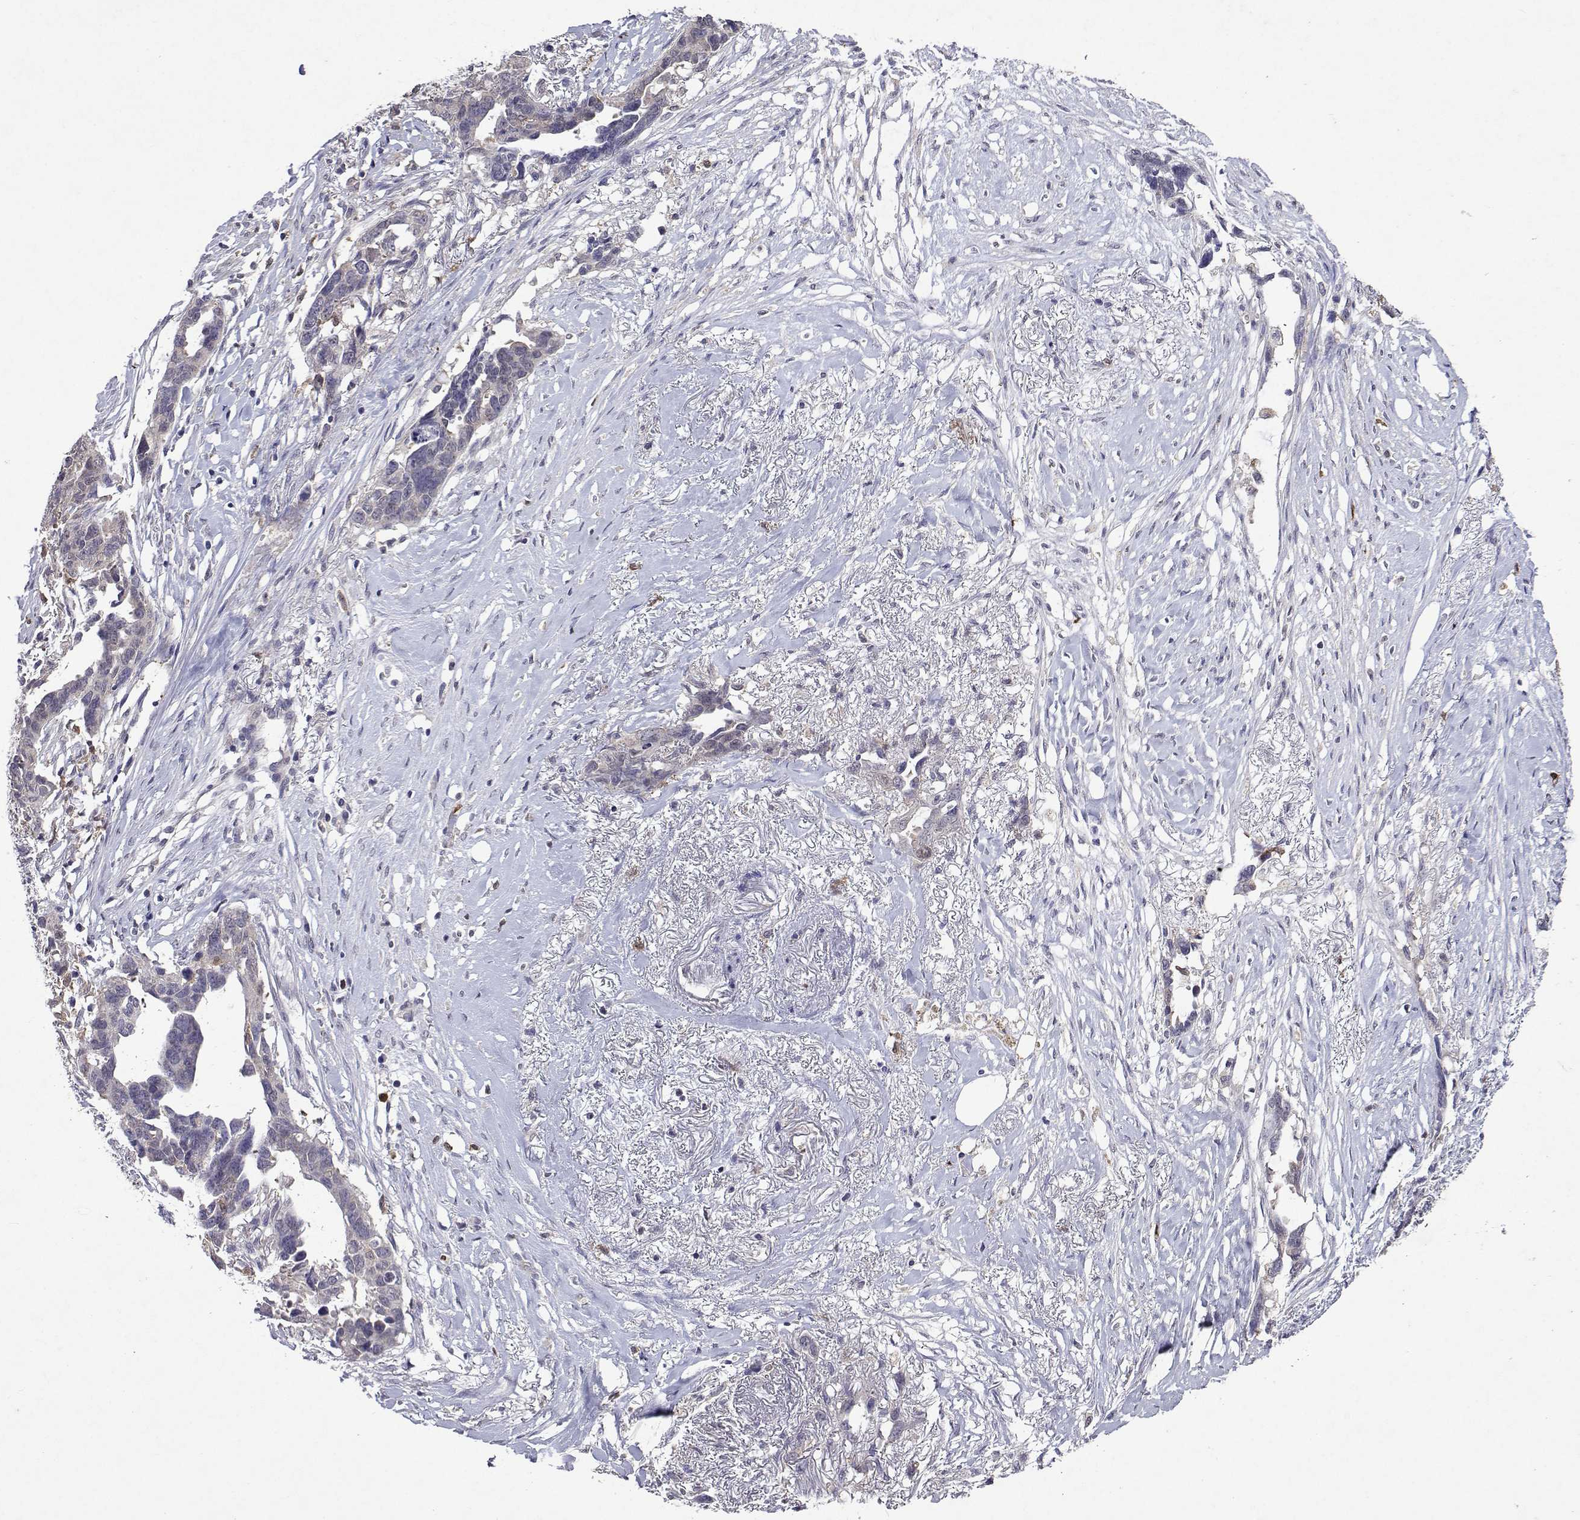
{"staining": {"intensity": "weak", "quantity": ">75%", "location": "cytoplasmic/membranous"}, "tissue": "ovarian cancer", "cell_type": "Tumor cells", "image_type": "cancer", "snomed": [{"axis": "morphology", "description": "Cystadenocarcinoma, serous, NOS"}, {"axis": "topography", "description": "Ovary"}], "caption": "Immunohistochemical staining of human serous cystadenocarcinoma (ovarian) displays low levels of weak cytoplasmic/membranous expression in about >75% of tumor cells.", "gene": "APAF1", "patient": {"sex": "female", "age": 69}}